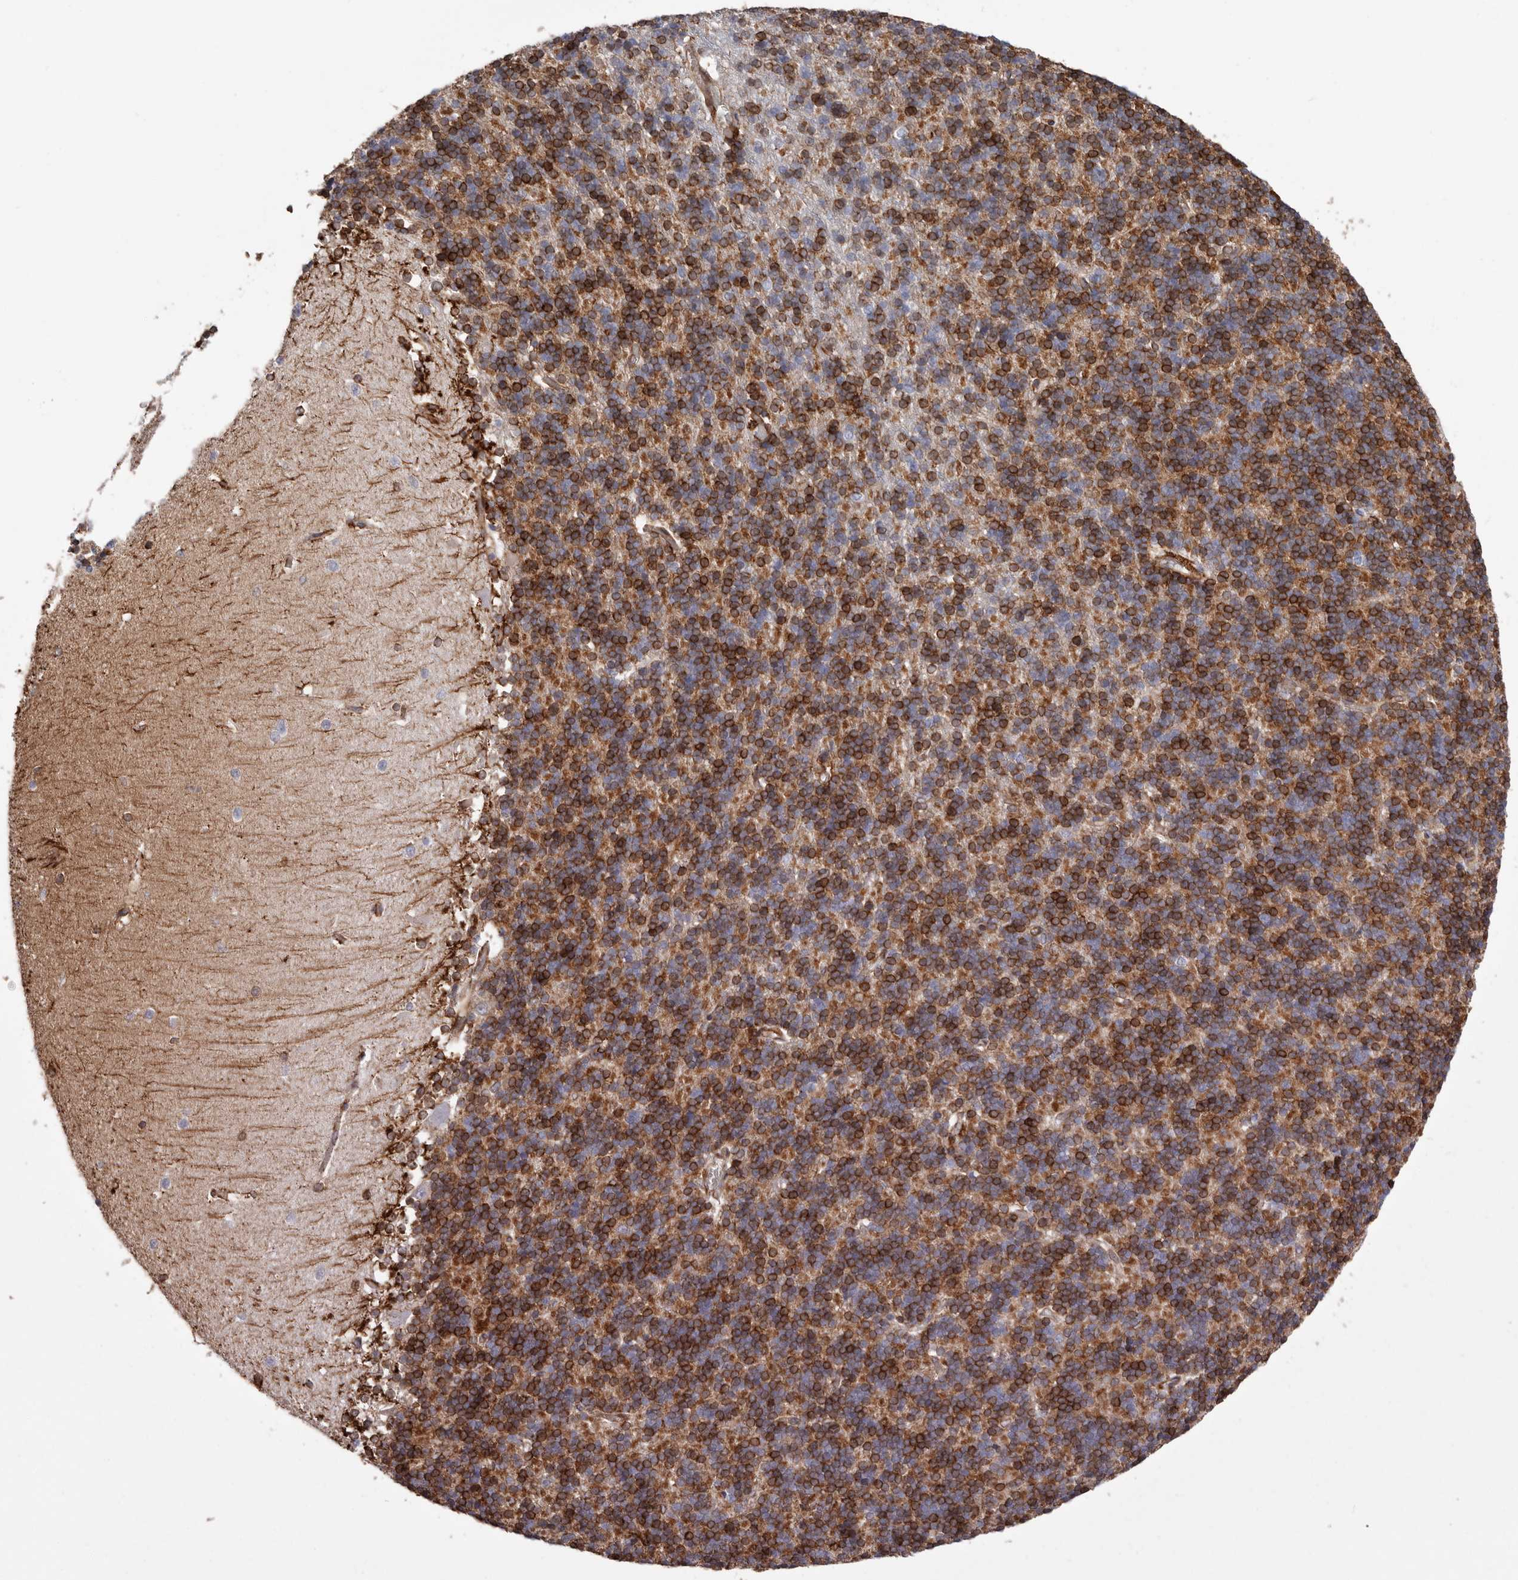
{"staining": {"intensity": "strong", "quantity": "25%-75%", "location": "cytoplasmic/membranous"}, "tissue": "cerebellum", "cell_type": "Cells in granular layer", "image_type": "normal", "snomed": [{"axis": "morphology", "description": "Normal tissue, NOS"}, {"axis": "topography", "description": "Cerebellum"}], "caption": "Brown immunohistochemical staining in benign cerebellum displays strong cytoplasmic/membranous staining in about 25%-75% of cells in granular layer. (brown staining indicates protein expression, while blue staining denotes nuclei).", "gene": "SEMA3E", "patient": {"sex": "male", "age": 37}}